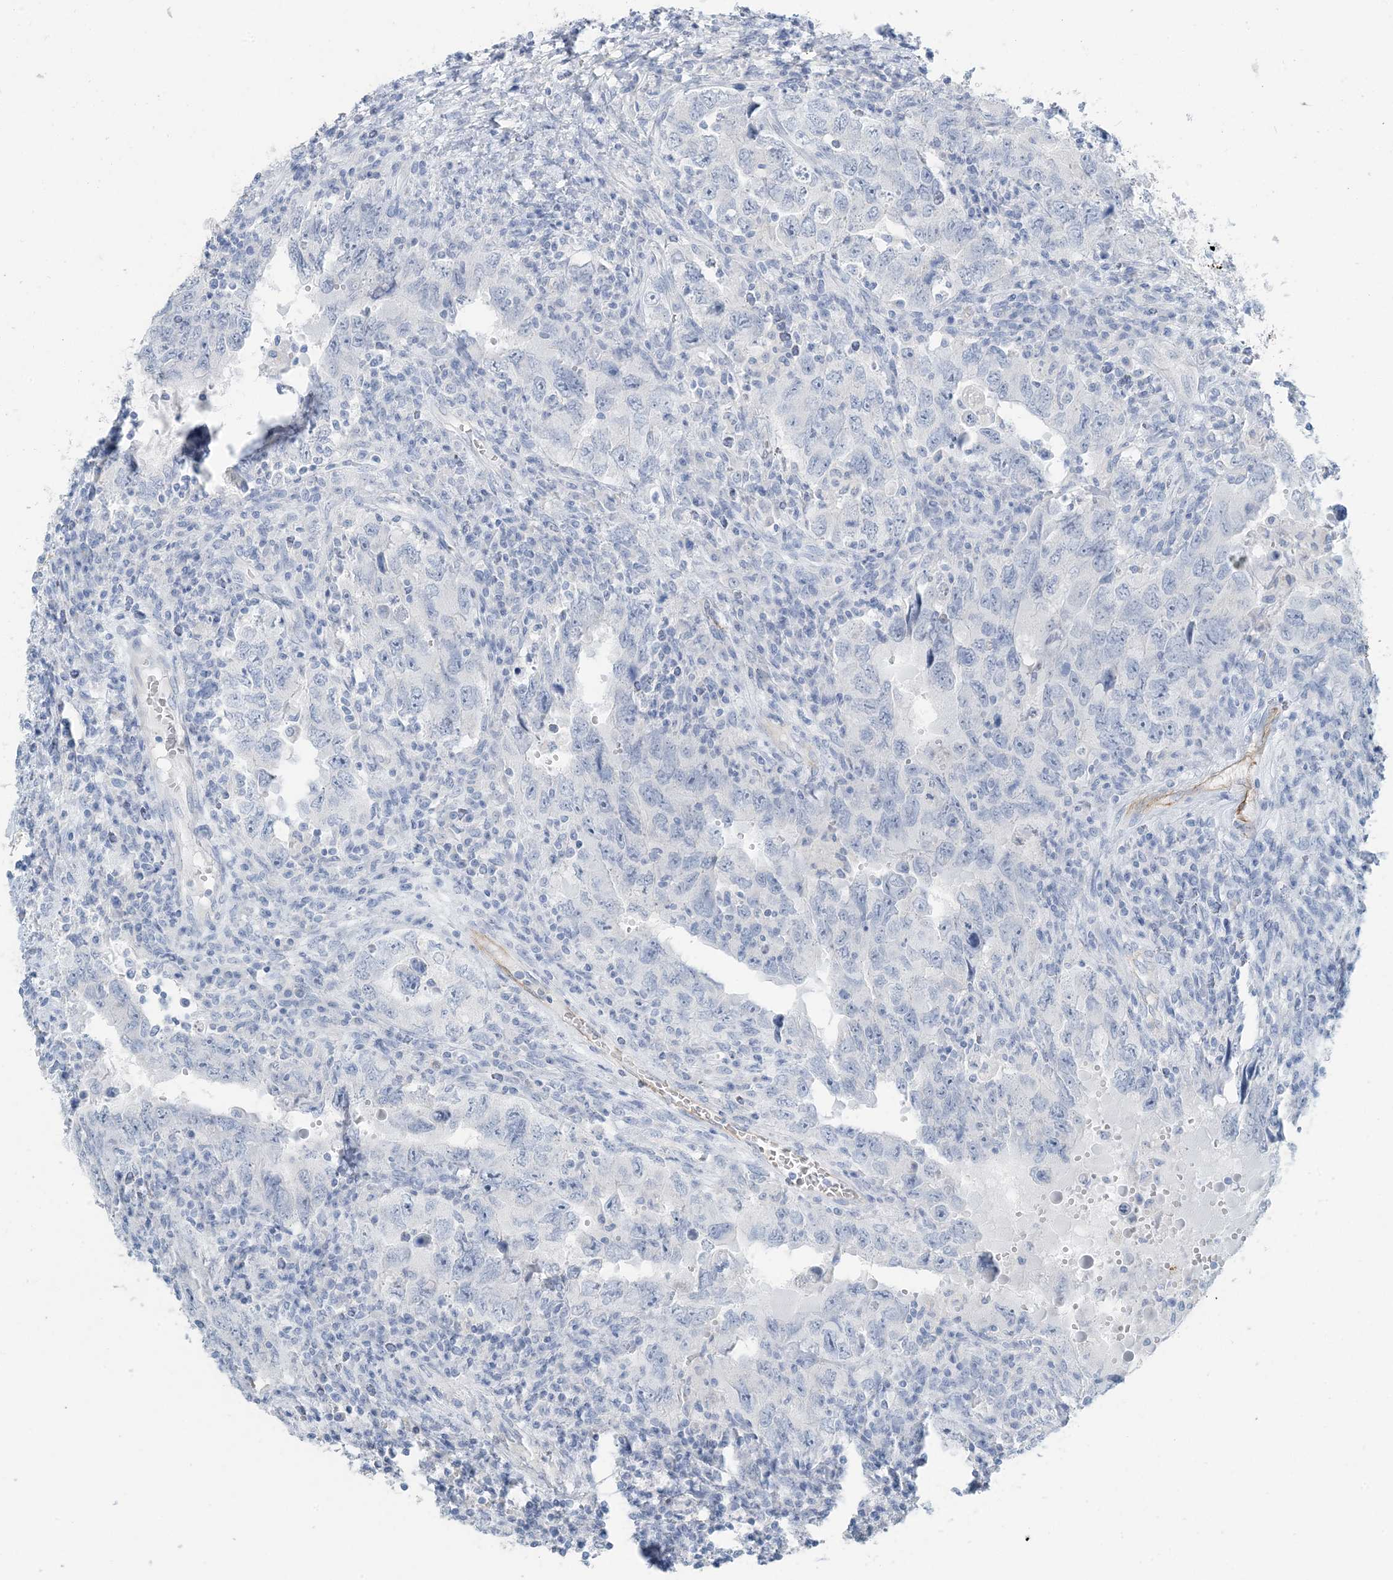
{"staining": {"intensity": "negative", "quantity": "none", "location": "none"}, "tissue": "testis cancer", "cell_type": "Tumor cells", "image_type": "cancer", "snomed": [{"axis": "morphology", "description": "Carcinoma, Embryonal, NOS"}, {"axis": "topography", "description": "Testis"}], "caption": "Immunohistochemical staining of testis cancer shows no significant expression in tumor cells.", "gene": "PGM5", "patient": {"sex": "male", "age": 26}}